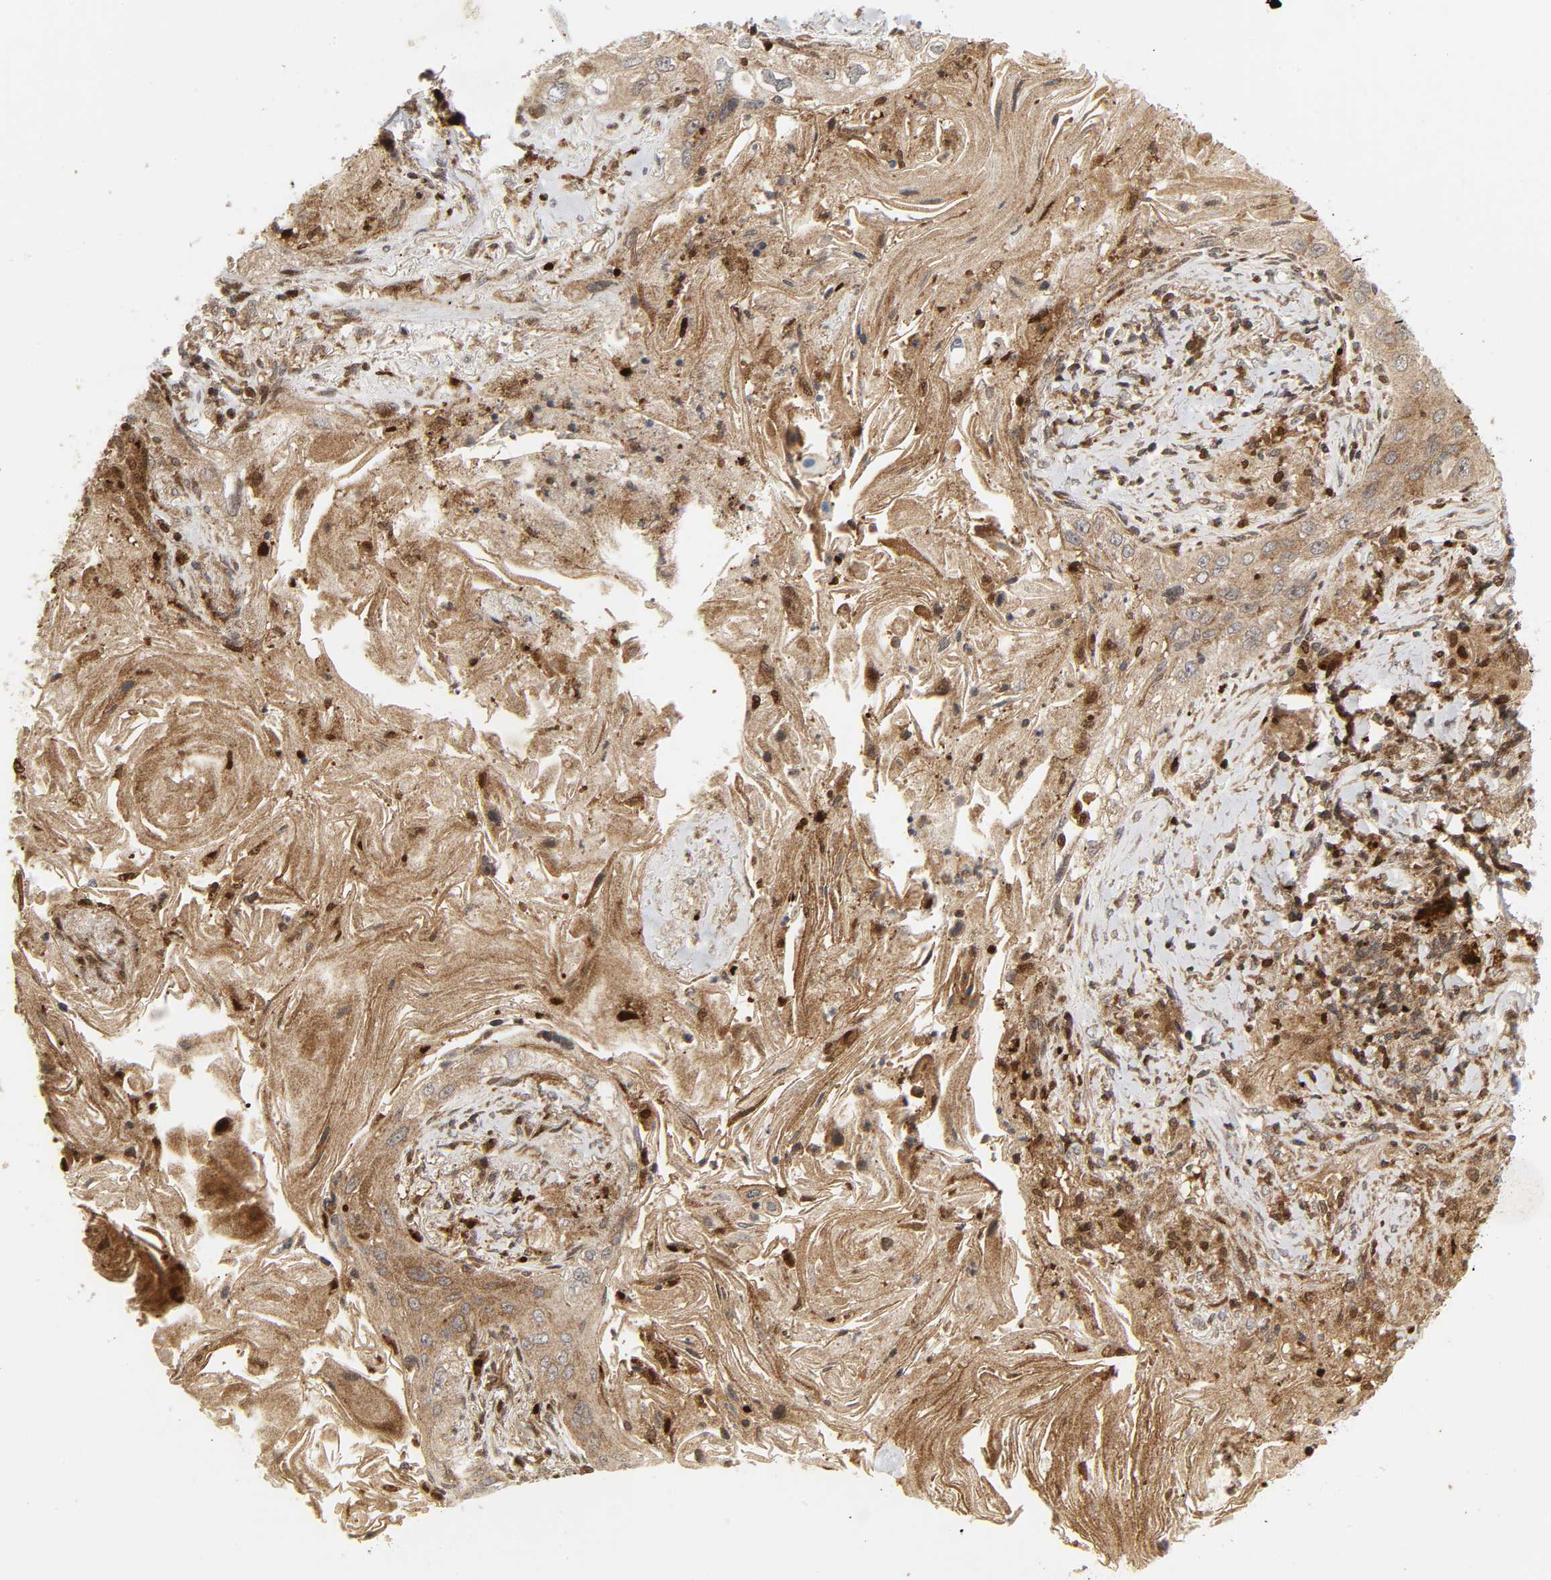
{"staining": {"intensity": "moderate", "quantity": ">75%", "location": "cytoplasmic/membranous"}, "tissue": "lung cancer", "cell_type": "Tumor cells", "image_type": "cancer", "snomed": [{"axis": "morphology", "description": "Squamous cell carcinoma, NOS"}, {"axis": "topography", "description": "Lung"}], "caption": "Immunohistochemistry (IHC) photomicrograph of human lung cancer stained for a protein (brown), which shows medium levels of moderate cytoplasmic/membranous expression in approximately >75% of tumor cells.", "gene": "CHUK", "patient": {"sex": "female", "age": 67}}